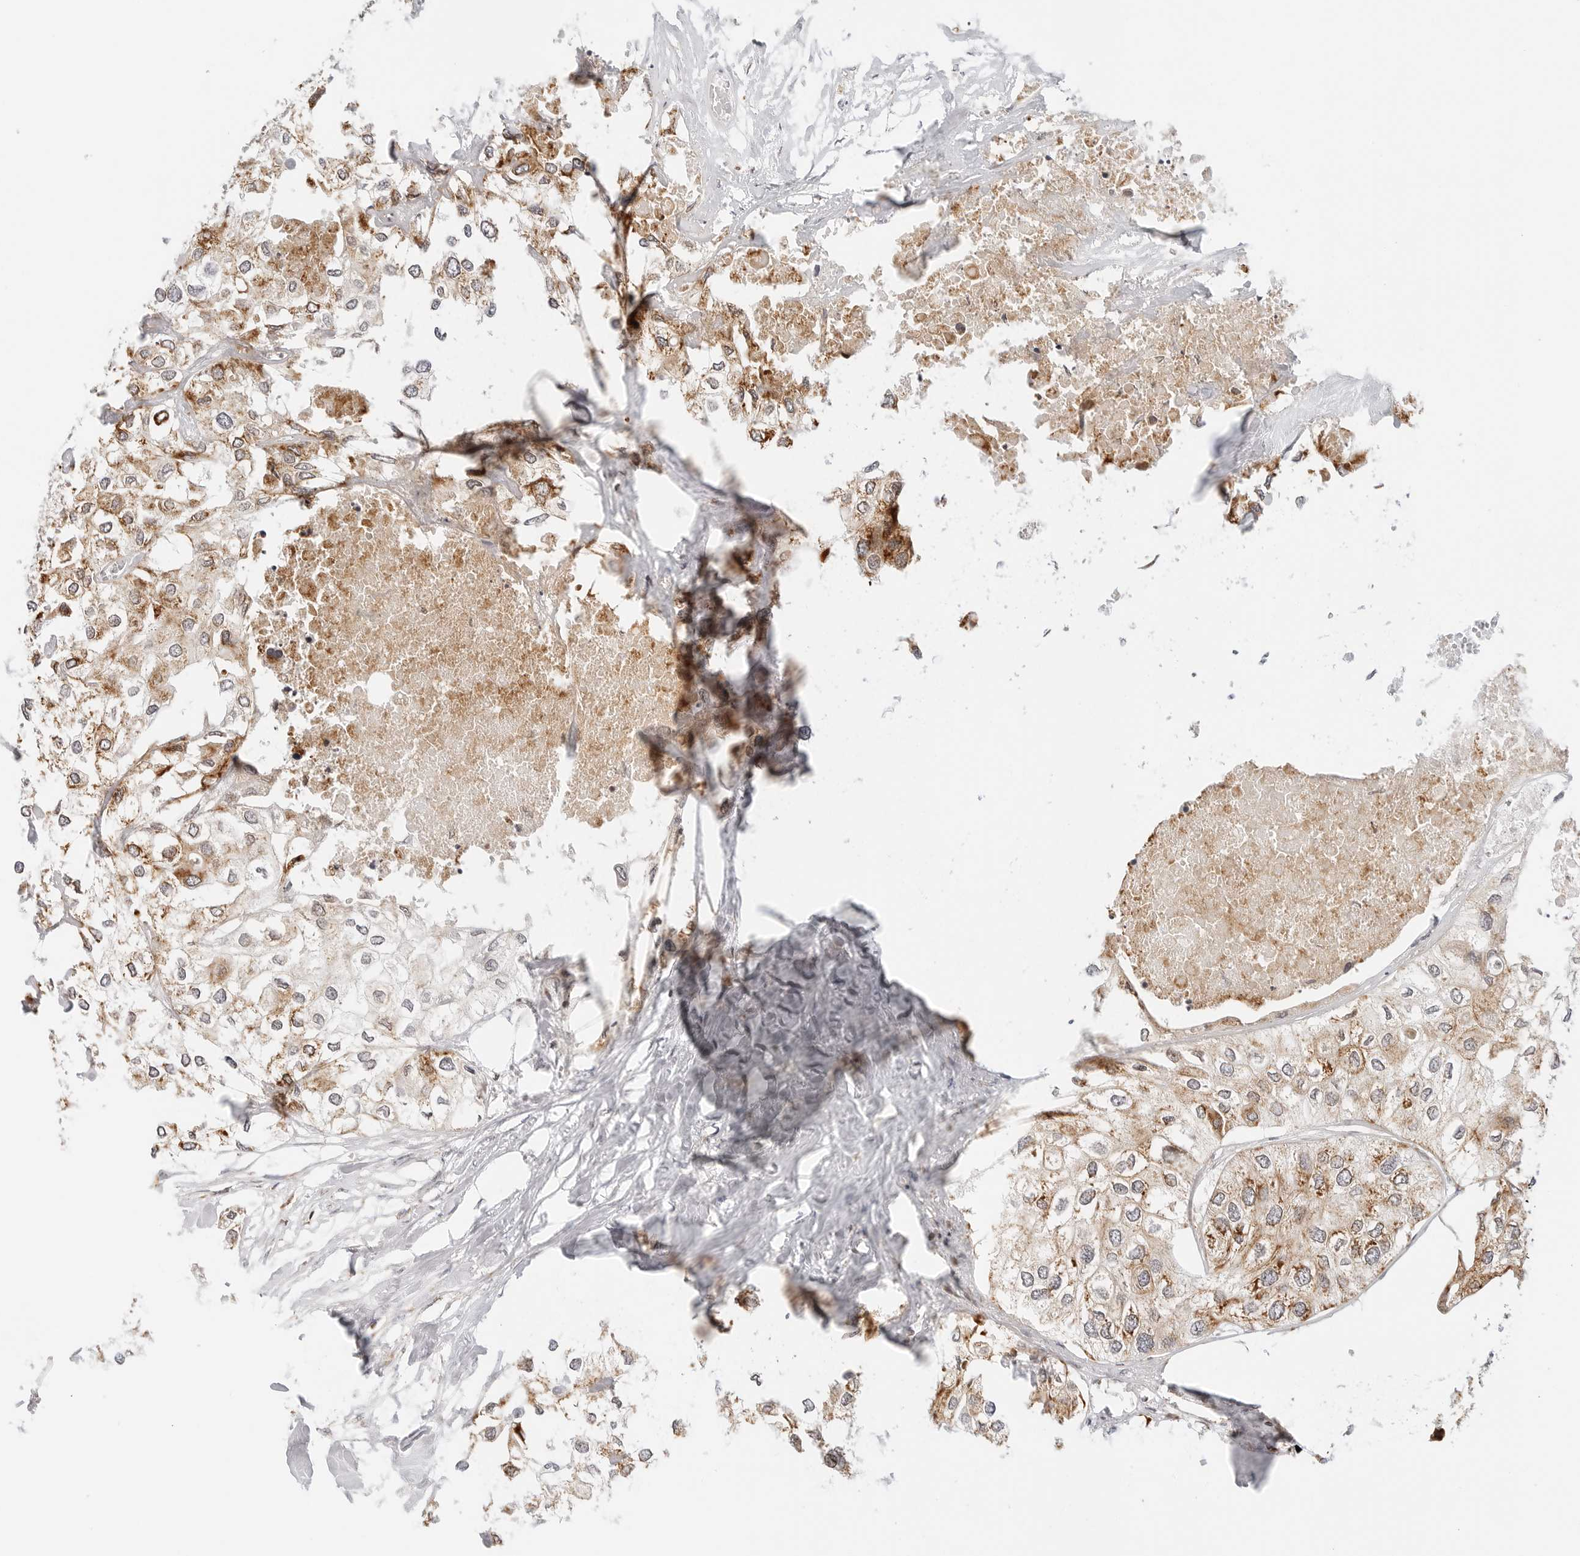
{"staining": {"intensity": "moderate", "quantity": ">75%", "location": "cytoplasmic/membranous"}, "tissue": "urothelial cancer", "cell_type": "Tumor cells", "image_type": "cancer", "snomed": [{"axis": "morphology", "description": "Urothelial carcinoma, High grade"}, {"axis": "topography", "description": "Urinary bladder"}], "caption": "Protein staining demonstrates moderate cytoplasmic/membranous positivity in about >75% of tumor cells in high-grade urothelial carcinoma.", "gene": "DYRK4", "patient": {"sex": "male", "age": 64}}